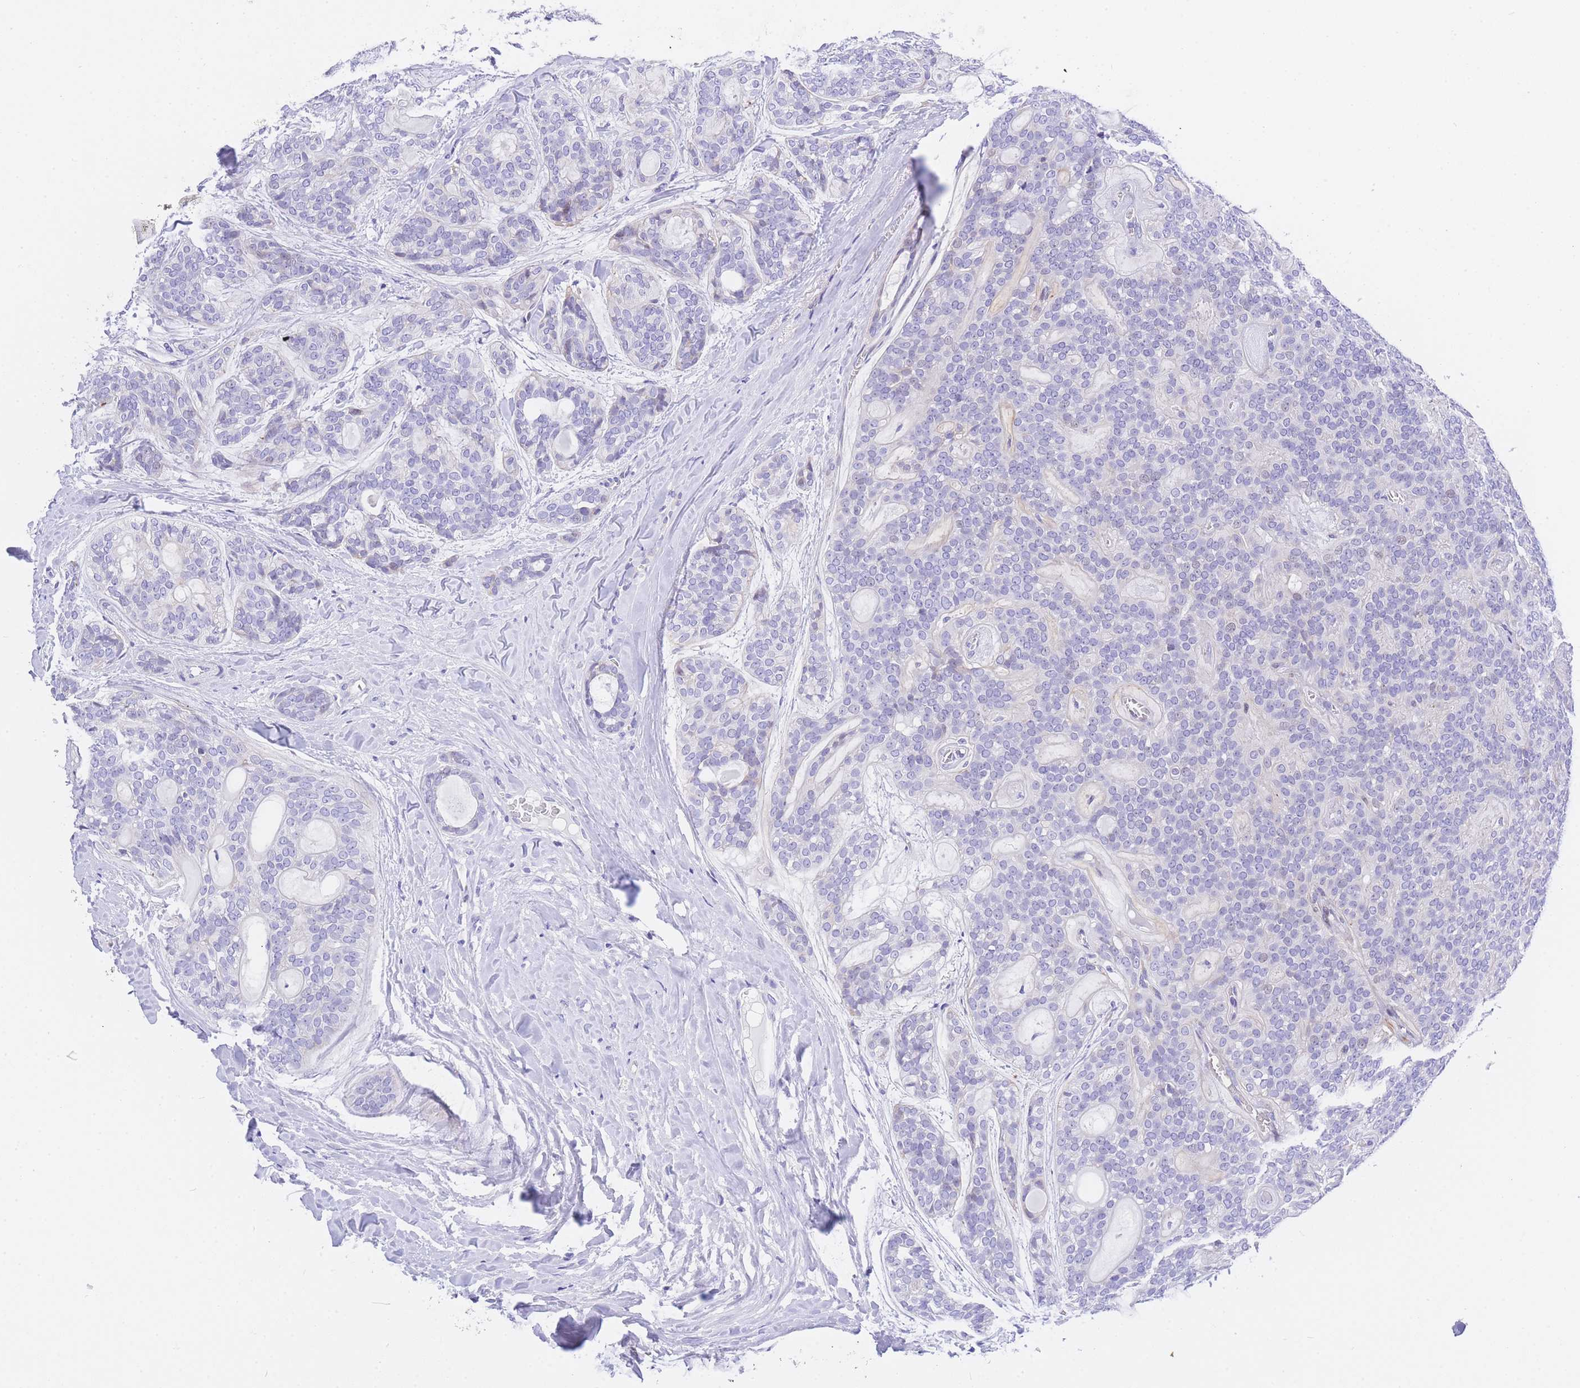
{"staining": {"intensity": "negative", "quantity": "none", "location": "none"}, "tissue": "head and neck cancer", "cell_type": "Tumor cells", "image_type": "cancer", "snomed": [{"axis": "morphology", "description": "Adenocarcinoma, NOS"}, {"axis": "topography", "description": "Head-Neck"}], "caption": "This is an IHC micrograph of head and neck cancer (adenocarcinoma). There is no staining in tumor cells.", "gene": "TIFAB", "patient": {"sex": "male", "age": 66}}